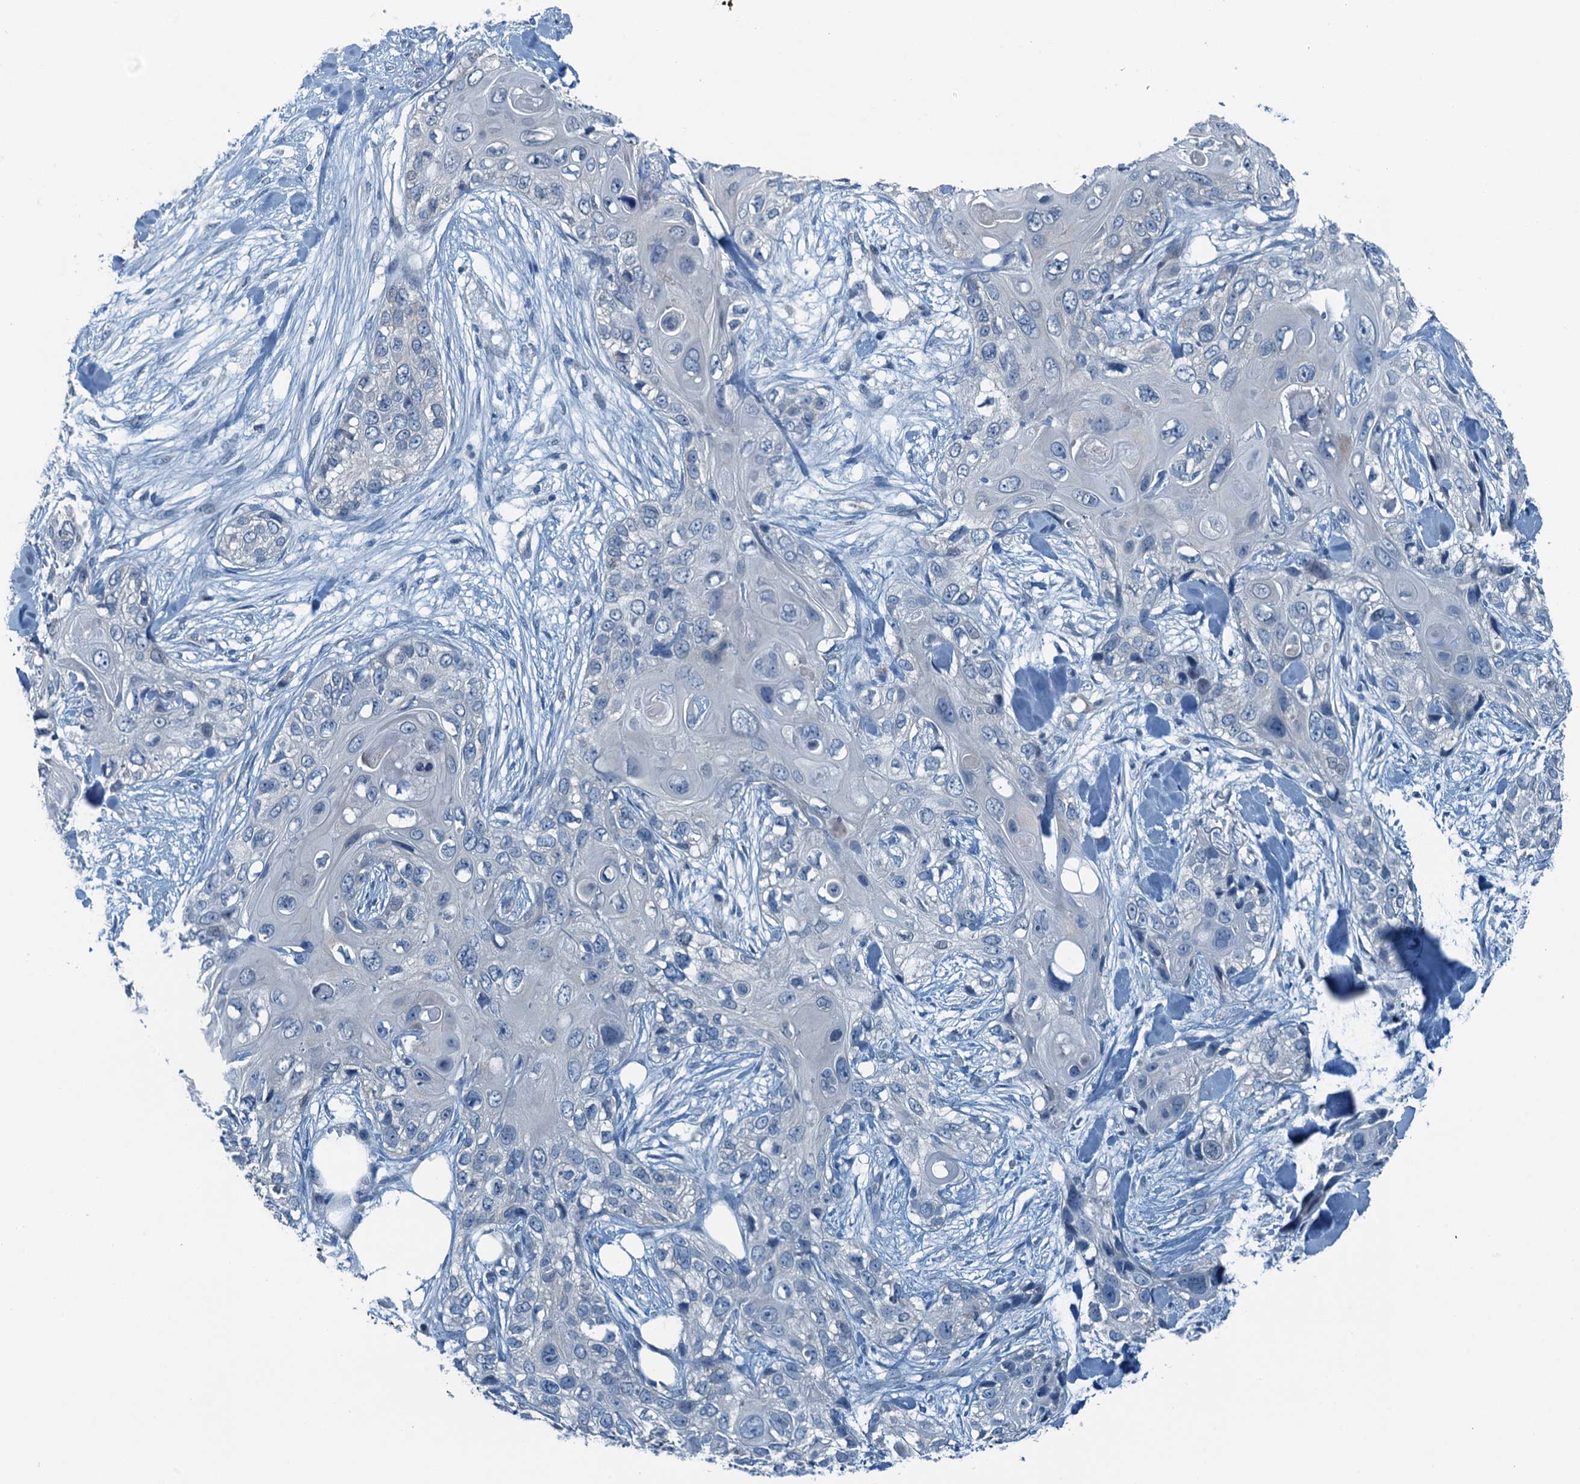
{"staining": {"intensity": "negative", "quantity": "none", "location": "none"}, "tissue": "skin cancer", "cell_type": "Tumor cells", "image_type": "cancer", "snomed": [{"axis": "morphology", "description": "Normal tissue, NOS"}, {"axis": "morphology", "description": "Squamous cell carcinoma, NOS"}, {"axis": "topography", "description": "Skin"}], "caption": "IHC micrograph of neoplastic tissue: skin cancer stained with DAB reveals no significant protein expression in tumor cells.", "gene": "GFOD2", "patient": {"sex": "male", "age": 72}}